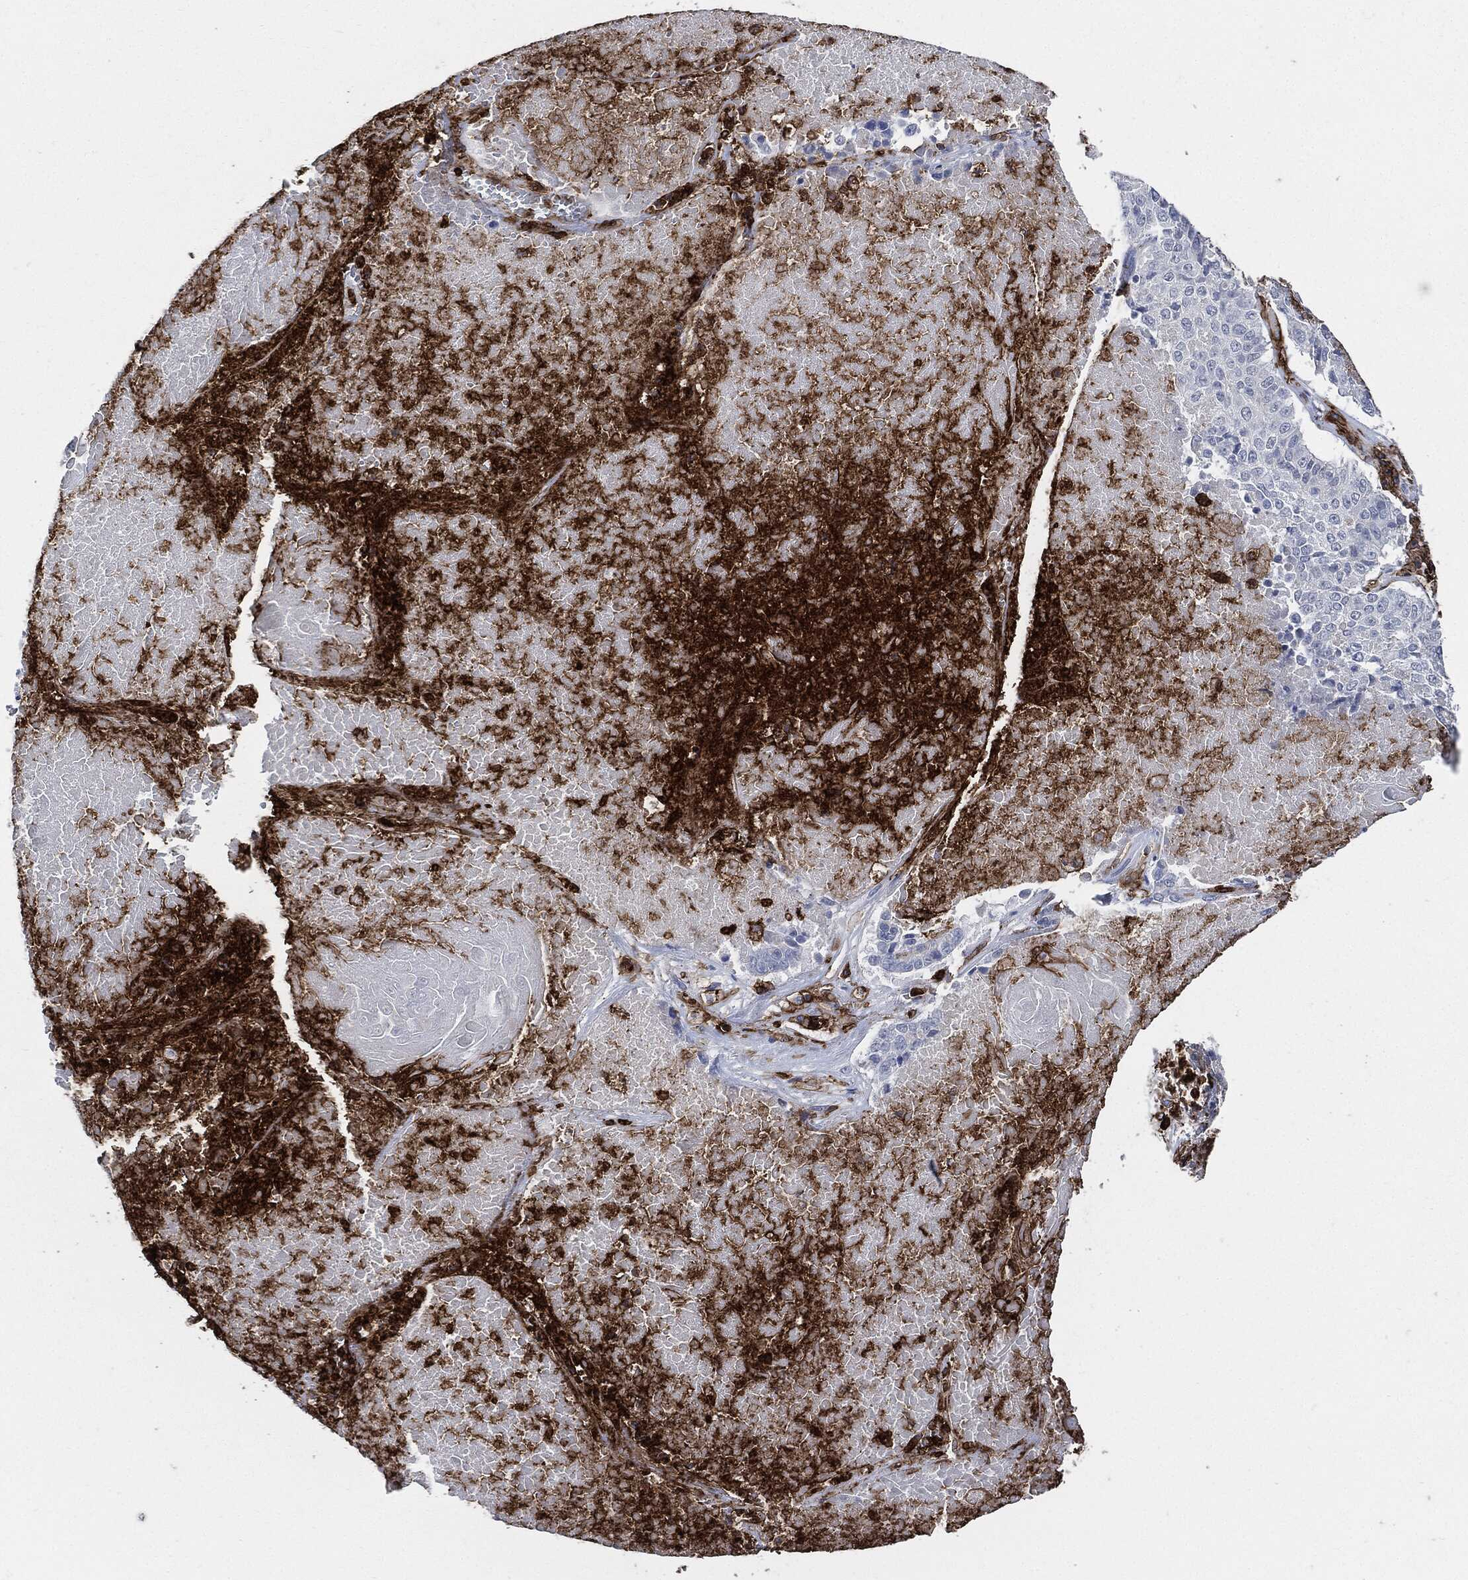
{"staining": {"intensity": "negative", "quantity": "none", "location": "none"}, "tissue": "lung cancer", "cell_type": "Tumor cells", "image_type": "cancer", "snomed": [{"axis": "morphology", "description": "Squamous cell carcinoma, NOS"}, {"axis": "topography", "description": "Lung"}], "caption": "High magnification brightfield microscopy of lung squamous cell carcinoma stained with DAB (3,3'-diaminobenzidine) (brown) and counterstained with hematoxylin (blue): tumor cells show no significant expression.", "gene": "PTPRC", "patient": {"sex": "male", "age": 64}}